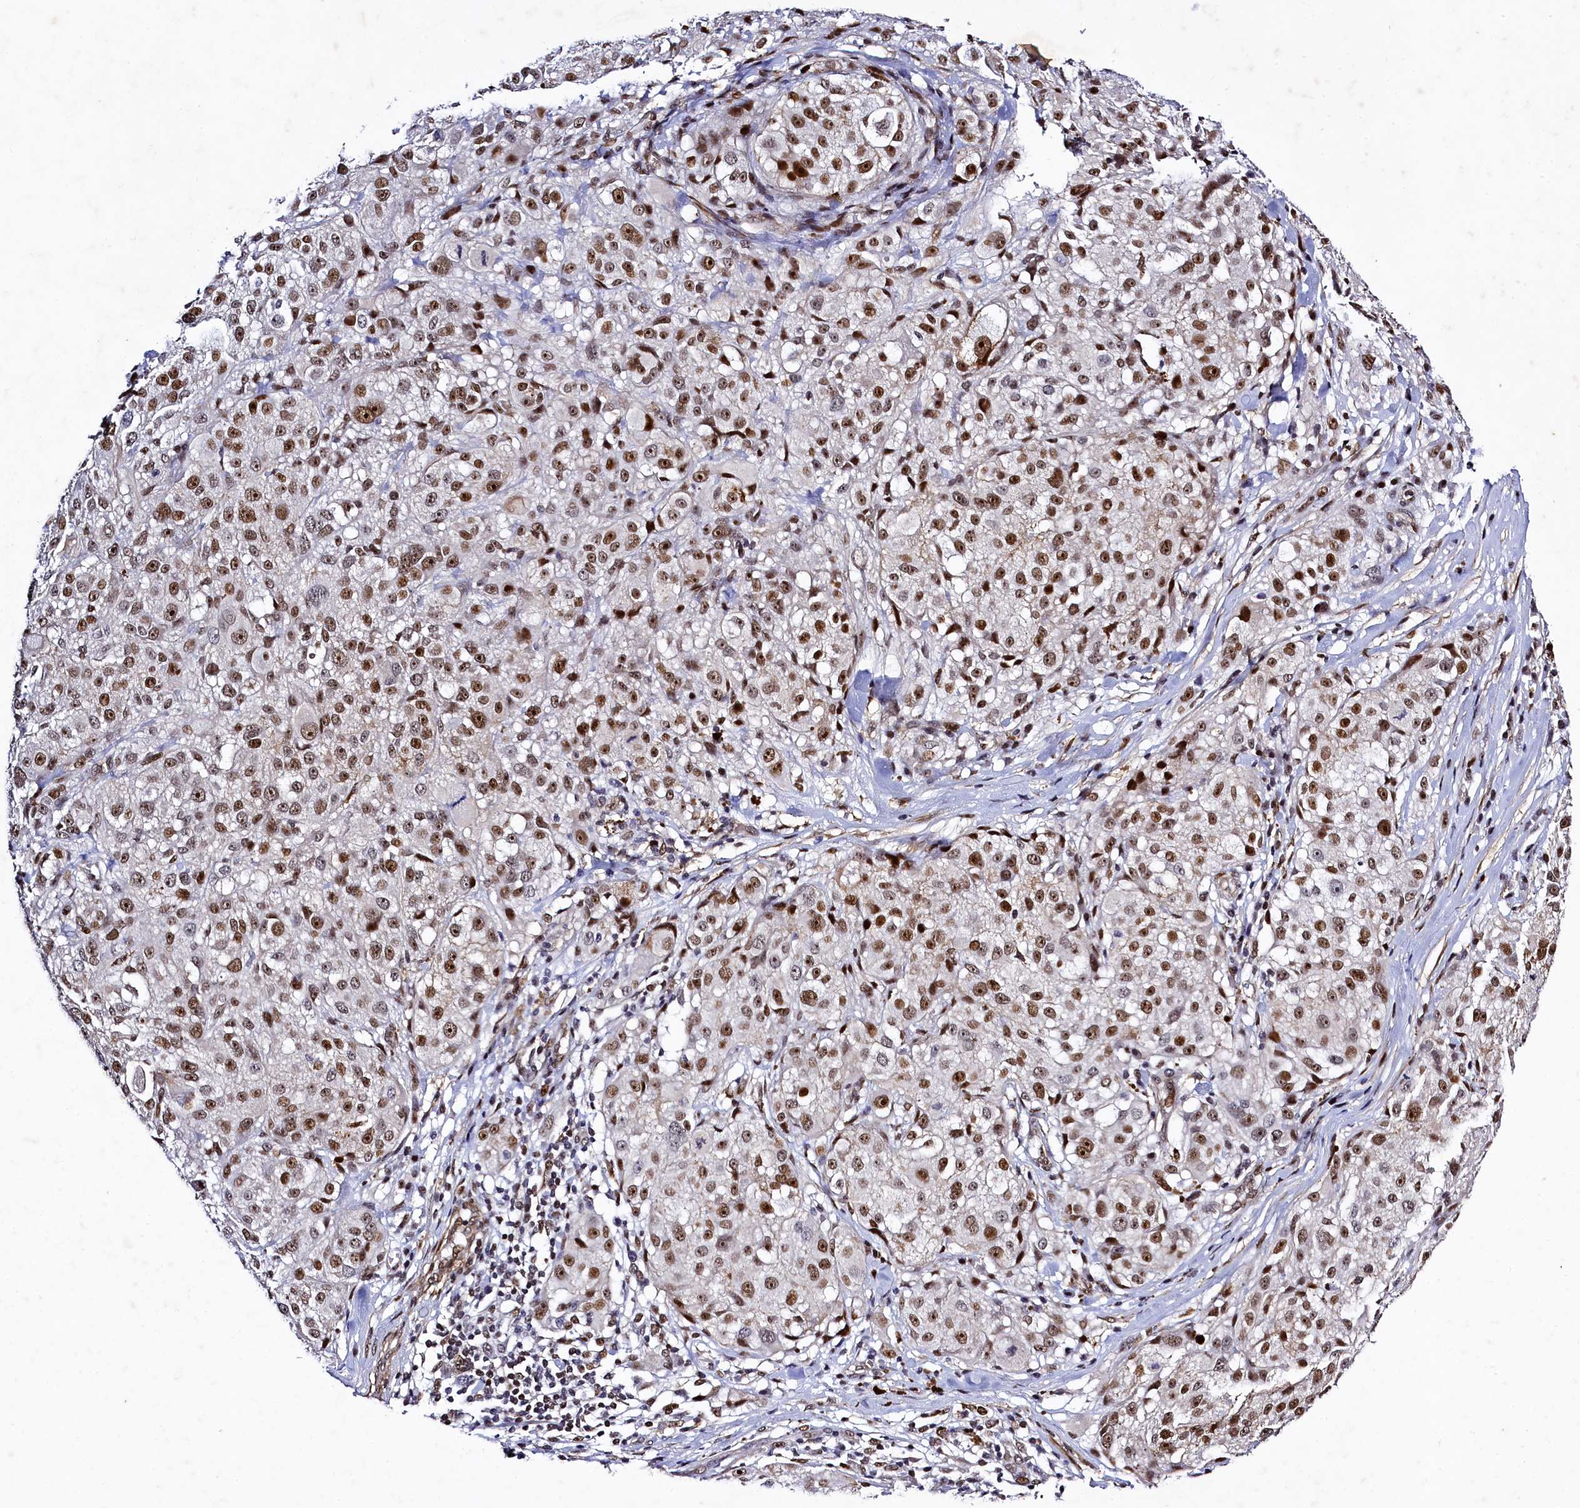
{"staining": {"intensity": "moderate", "quantity": ">75%", "location": "nuclear"}, "tissue": "melanoma", "cell_type": "Tumor cells", "image_type": "cancer", "snomed": [{"axis": "morphology", "description": "Necrosis, NOS"}, {"axis": "morphology", "description": "Malignant melanoma, NOS"}, {"axis": "topography", "description": "Skin"}], "caption": "Brown immunohistochemical staining in human malignant melanoma displays moderate nuclear positivity in about >75% of tumor cells.", "gene": "SAMD10", "patient": {"sex": "female", "age": 87}}